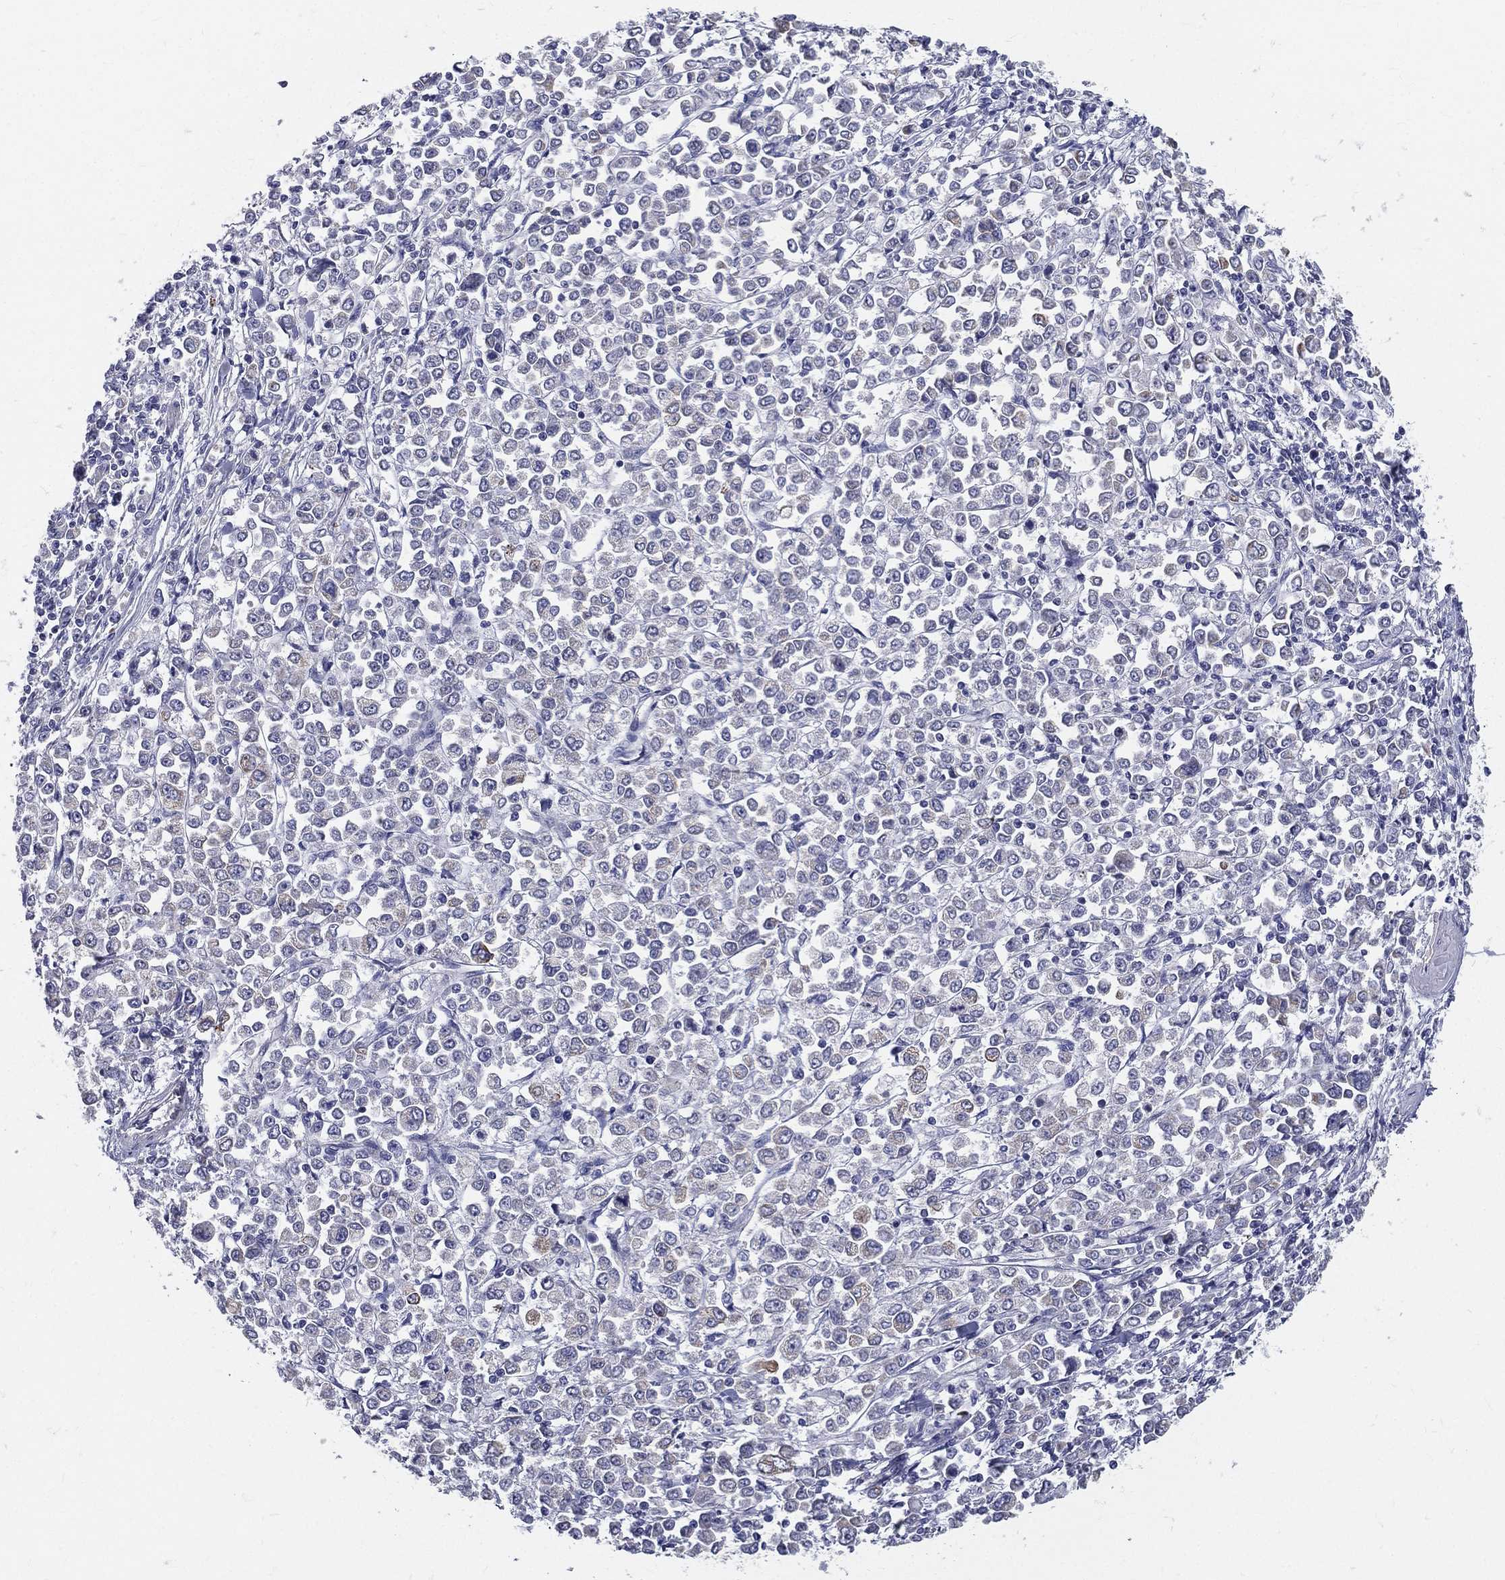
{"staining": {"intensity": "negative", "quantity": "none", "location": "none"}, "tissue": "stomach cancer", "cell_type": "Tumor cells", "image_type": "cancer", "snomed": [{"axis": "morphology", "description": "Adenocarcinoma, NOS"}, {"axis": "topography", "description": "Stomach, upper"}], "caption": "An immunohistochemistry micrograph of stomach cancer (adenocarcinoma) is shown. There is no staining in tumor cells of stomach cancer (adenocarcinoma).", "gene": "PWWP3A", "patient": {"sex": "male", "age": 70}}